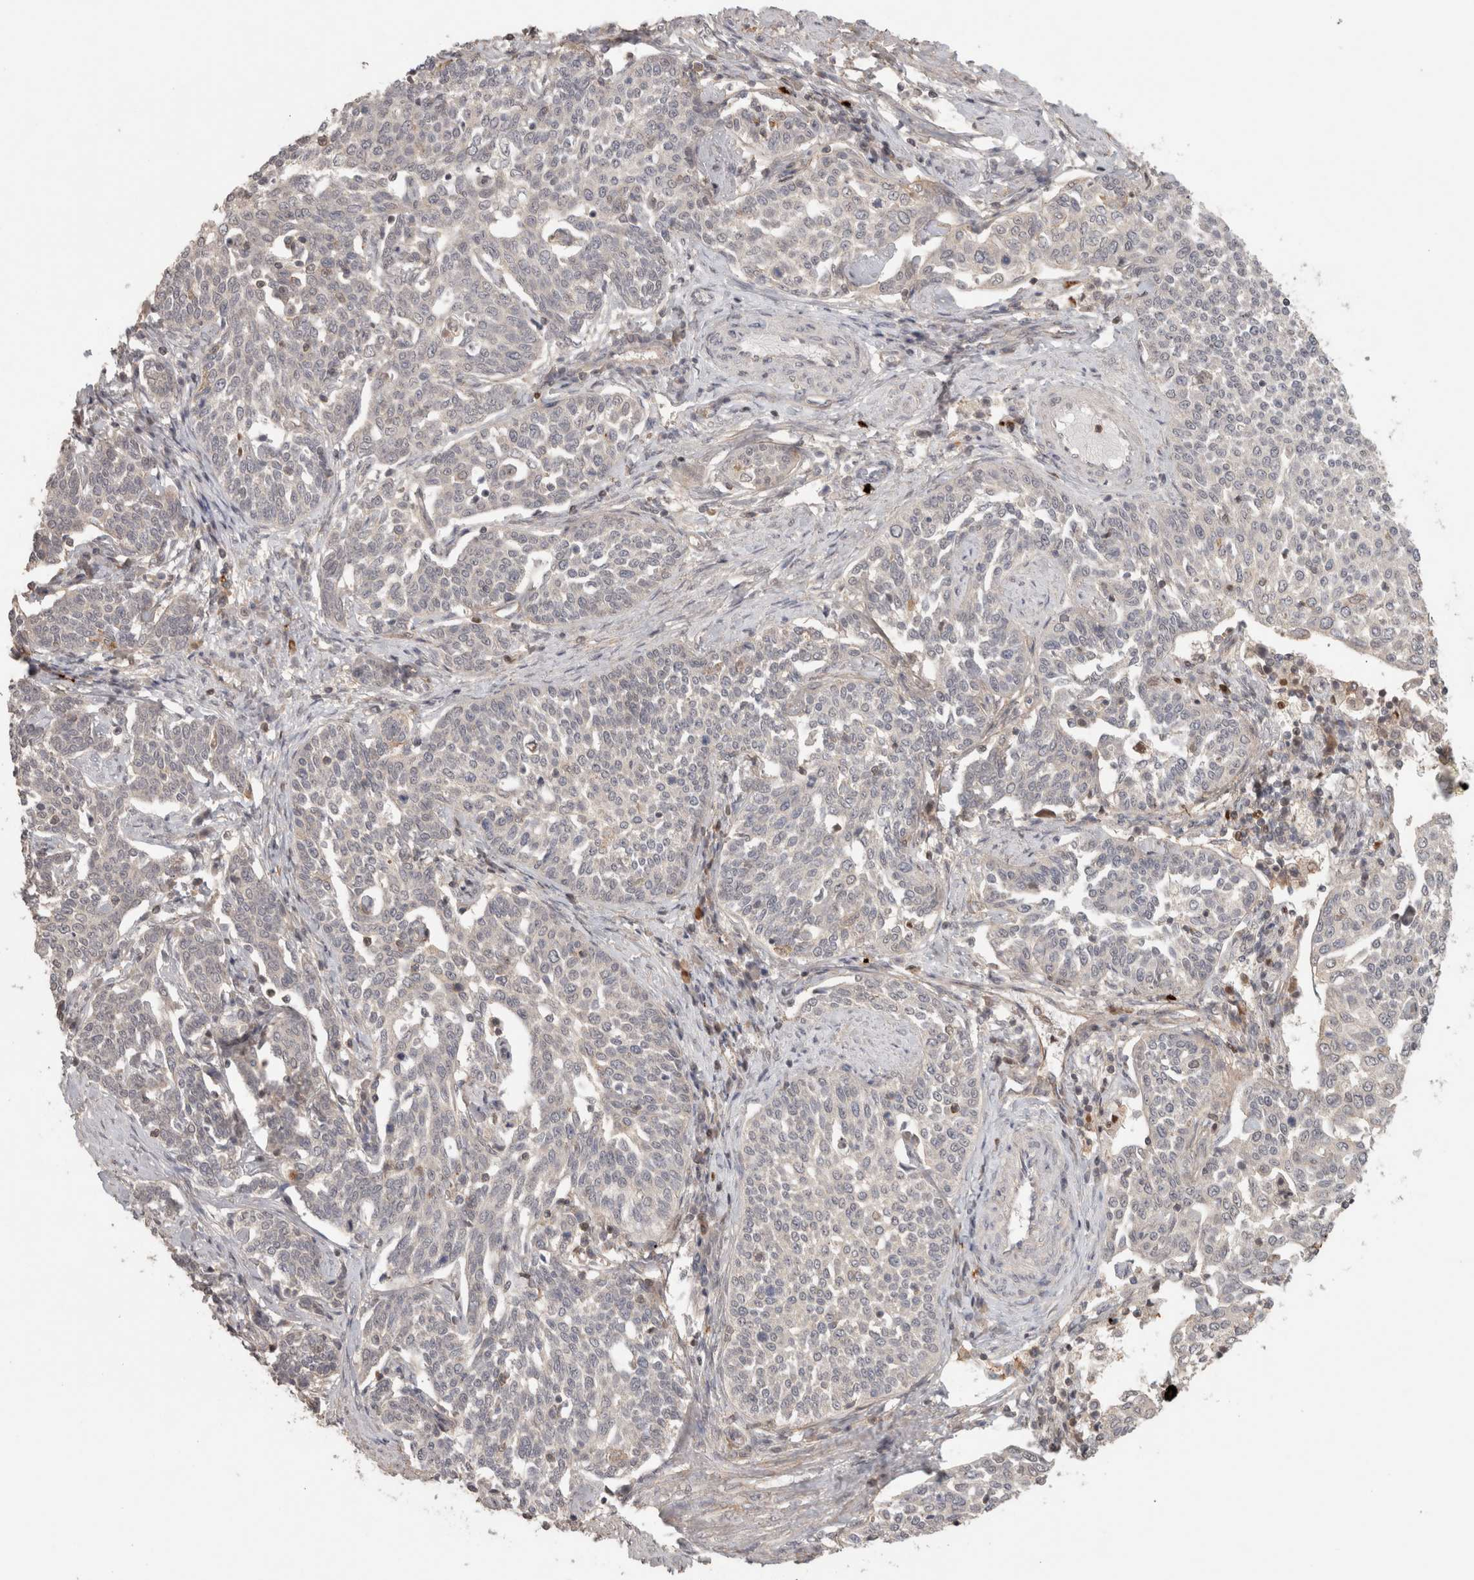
{"staining": {"intensity": "negative", "quantity": "none", "location": "none"}, "tissue": "cervical cancer", "cell_type": "Tumor cells", "image_type": "cancer", "snomed": [{"axis": "morphology", "description": "Squamous cell carcinoma, NOS"}, {"axis": "topography", "description": "Cervix"}], "caption": "IHC image of neoplastic tissue: human squamous cell carcinoma (cervical) stained with DAB exhibits no significant protein staining in tumor cells.", "gene": "HSPG2", "patient": {"sex": "female", "age": 34}}